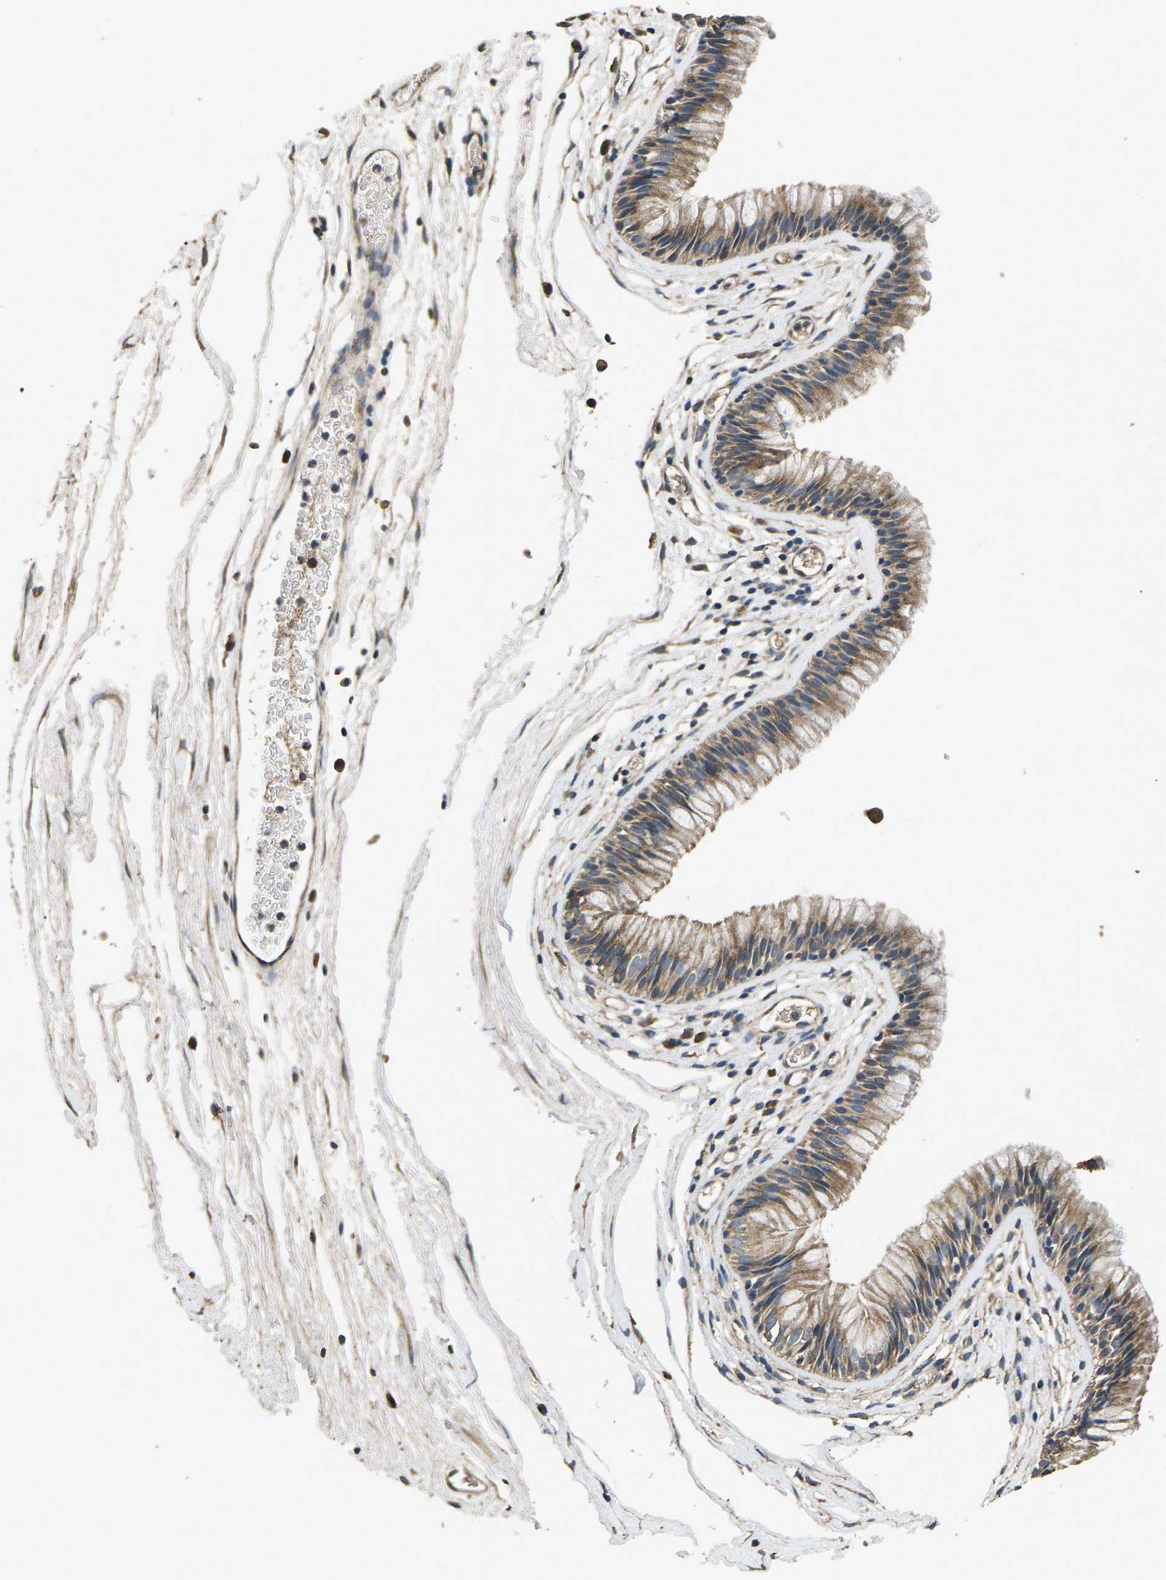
{"staining": {"intensity": "moderate", "quantity": ">75%", "location": "cytoplasmic/membranous"}, "tissue": "nasopharynx", "cell_type": "Respiratory epithelial cells", "image_type": "normal", "snomed": [{"axis": "morphology", "description": "Normal tissue, NOS"}, {"axis": "morphology", "description": "Inflammation, NOS"}, {"axis": "topography", "description": "Nasopharynx"}], "caption": "IHC of normal nasopharynx reveals medium levels of moderate cytoplasmic/membranous expression in about >75% of respiratory epithelial cells.", "gene": "B4GAT1", "patient": {"sex": "male", "age": 48}}